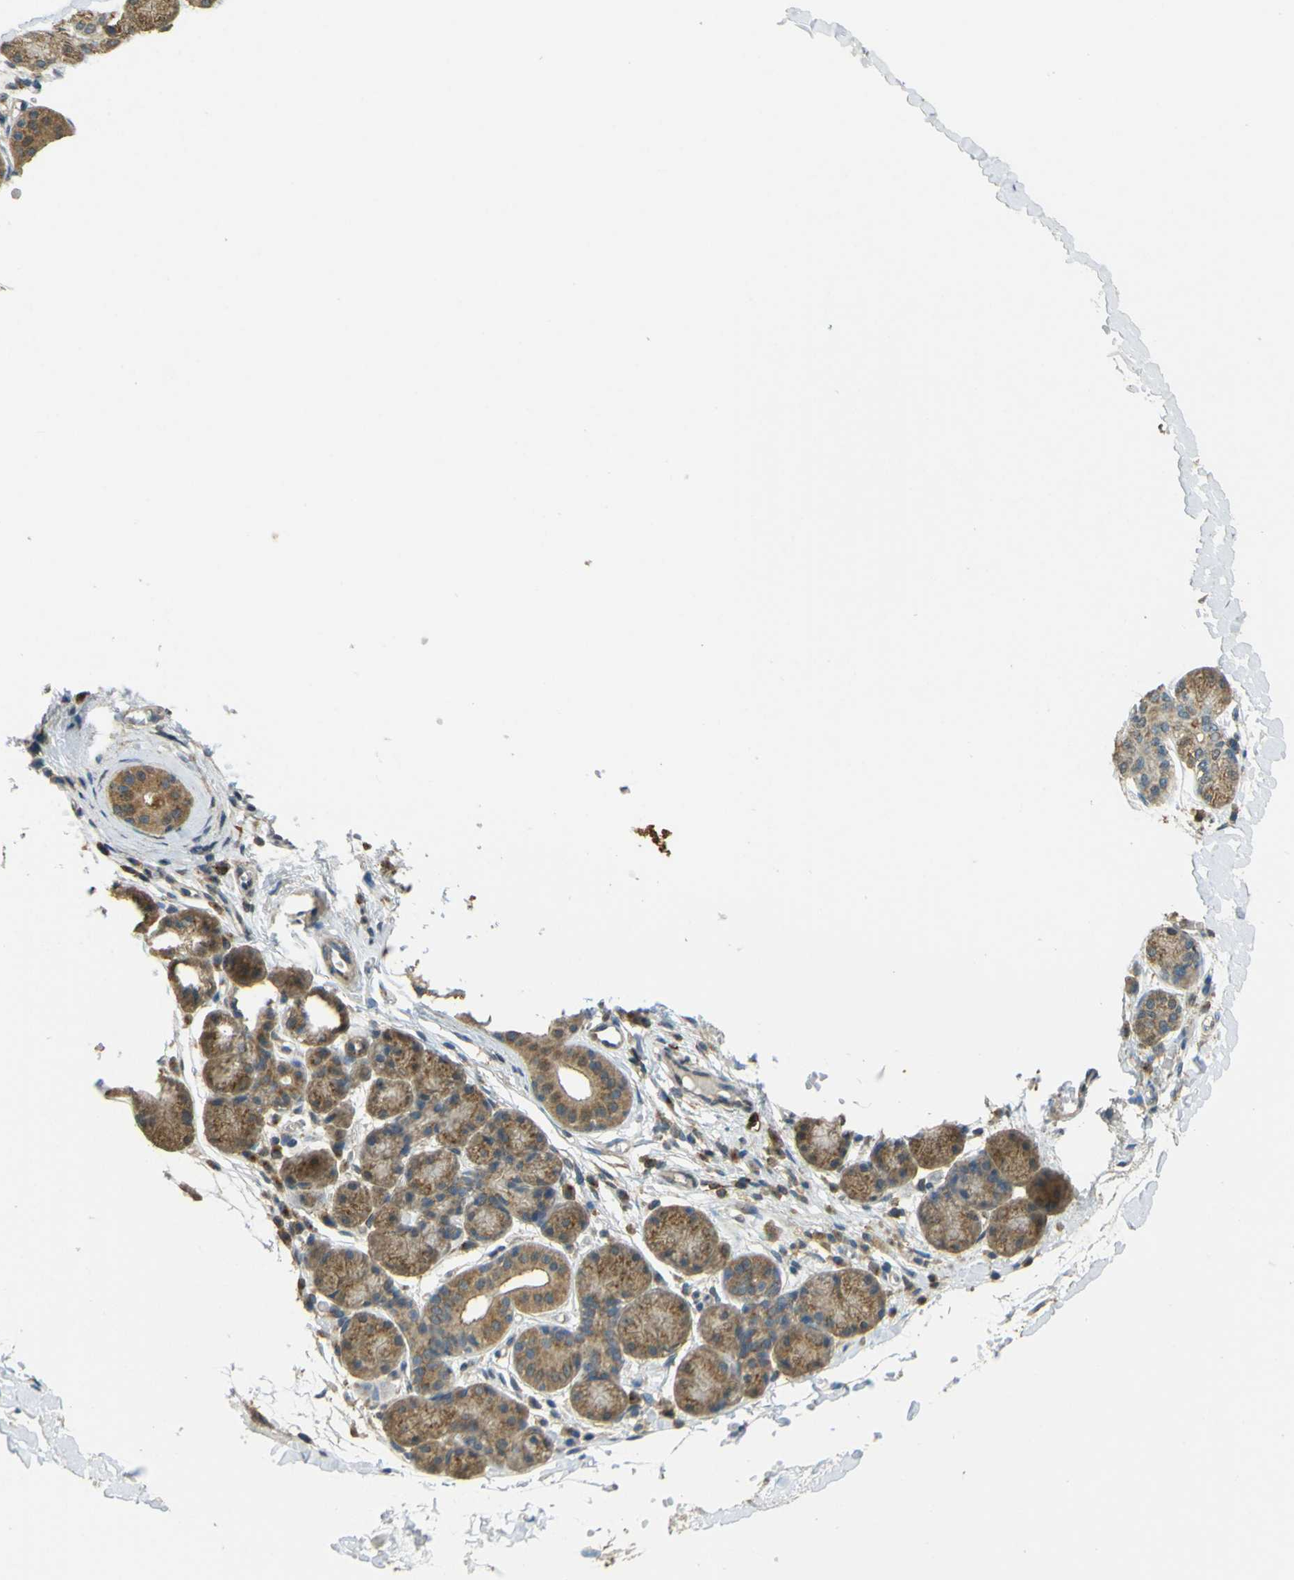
{"staining": {"intensity": "strong", "quantity": ">75%", "location": "cytoplasmic/membranous"}, "tissue": "salivary gland", "cell_type": "Glandular cells", "image_type": "normal", "snomed": [{"axis": "morphology", "description": "Normal tissue, NOS"}, {"axis": "topography", "description": "Salivary gland"}], "caption": "About >75% of glandular cells in unremarkable human salivary gland display strong cytoplasmic/membranous protein positivity as visualized by brown immunohistochemical staining.", "gene": "GOLGA1", "patient": {"sex": "female", "age": 24}}